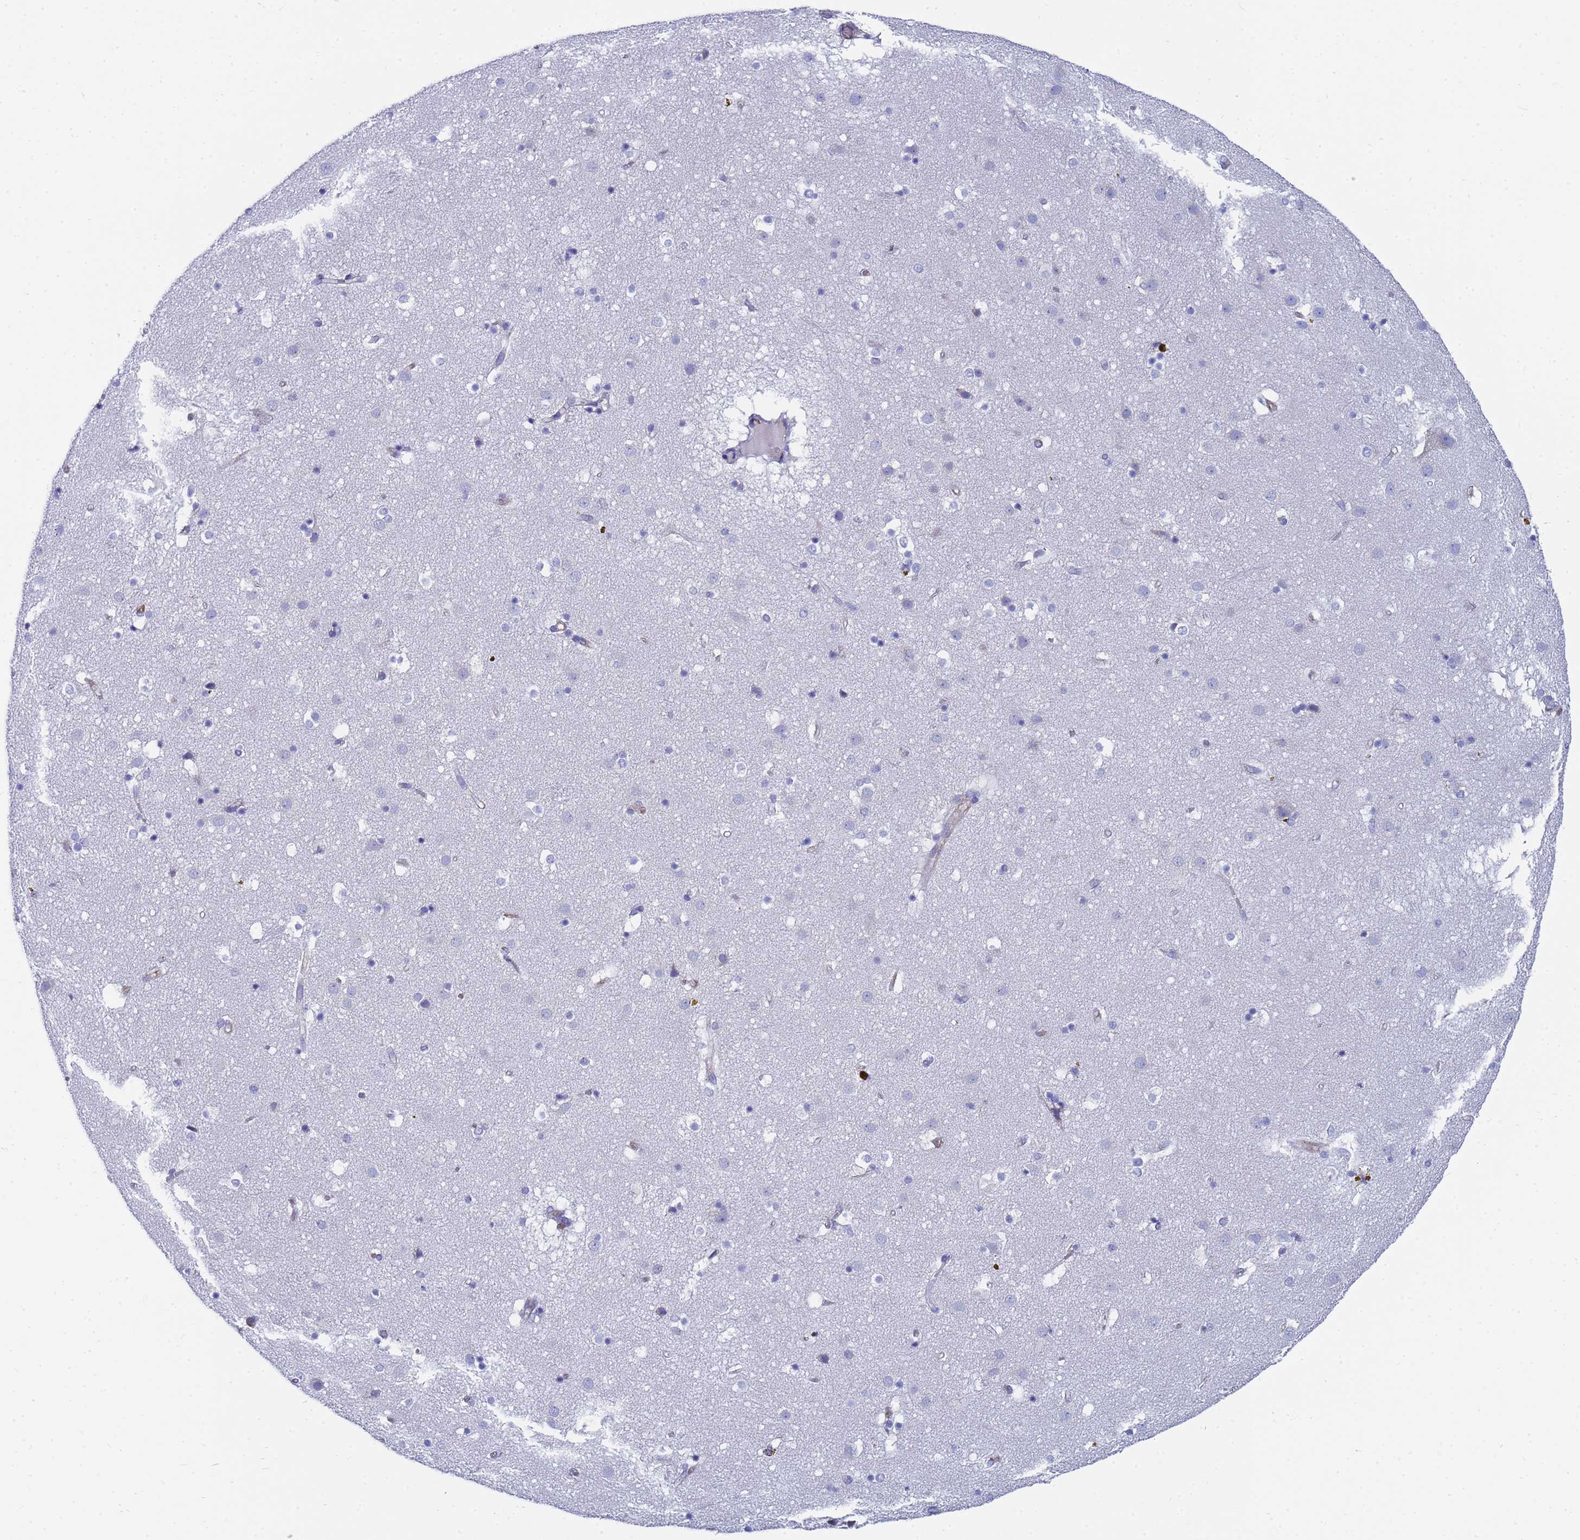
{"staining": {"intensity": "negative", "quantity": "none", "location": "none"}, "tissue": "caudate", "cell_type": "Glial cells", "image_type": "normal", "snomed": [{"axis": "morphology", "description": "Normal tissue, NOS"}, {"axis": "topography", "description": "Lateral ventricle wall"}], "caption": "IHC of unremarkable caudate reveals no staining in glial cells. Brightfield microscopy of immunohistochemistry (IHC) stained with DAB (3,3'-diaminobenzidine) (brown) and hematoxylin (blue), captured at high magnification.", "gene": "TM4SF4", "patient": {"sex": "male", "age": 70}}